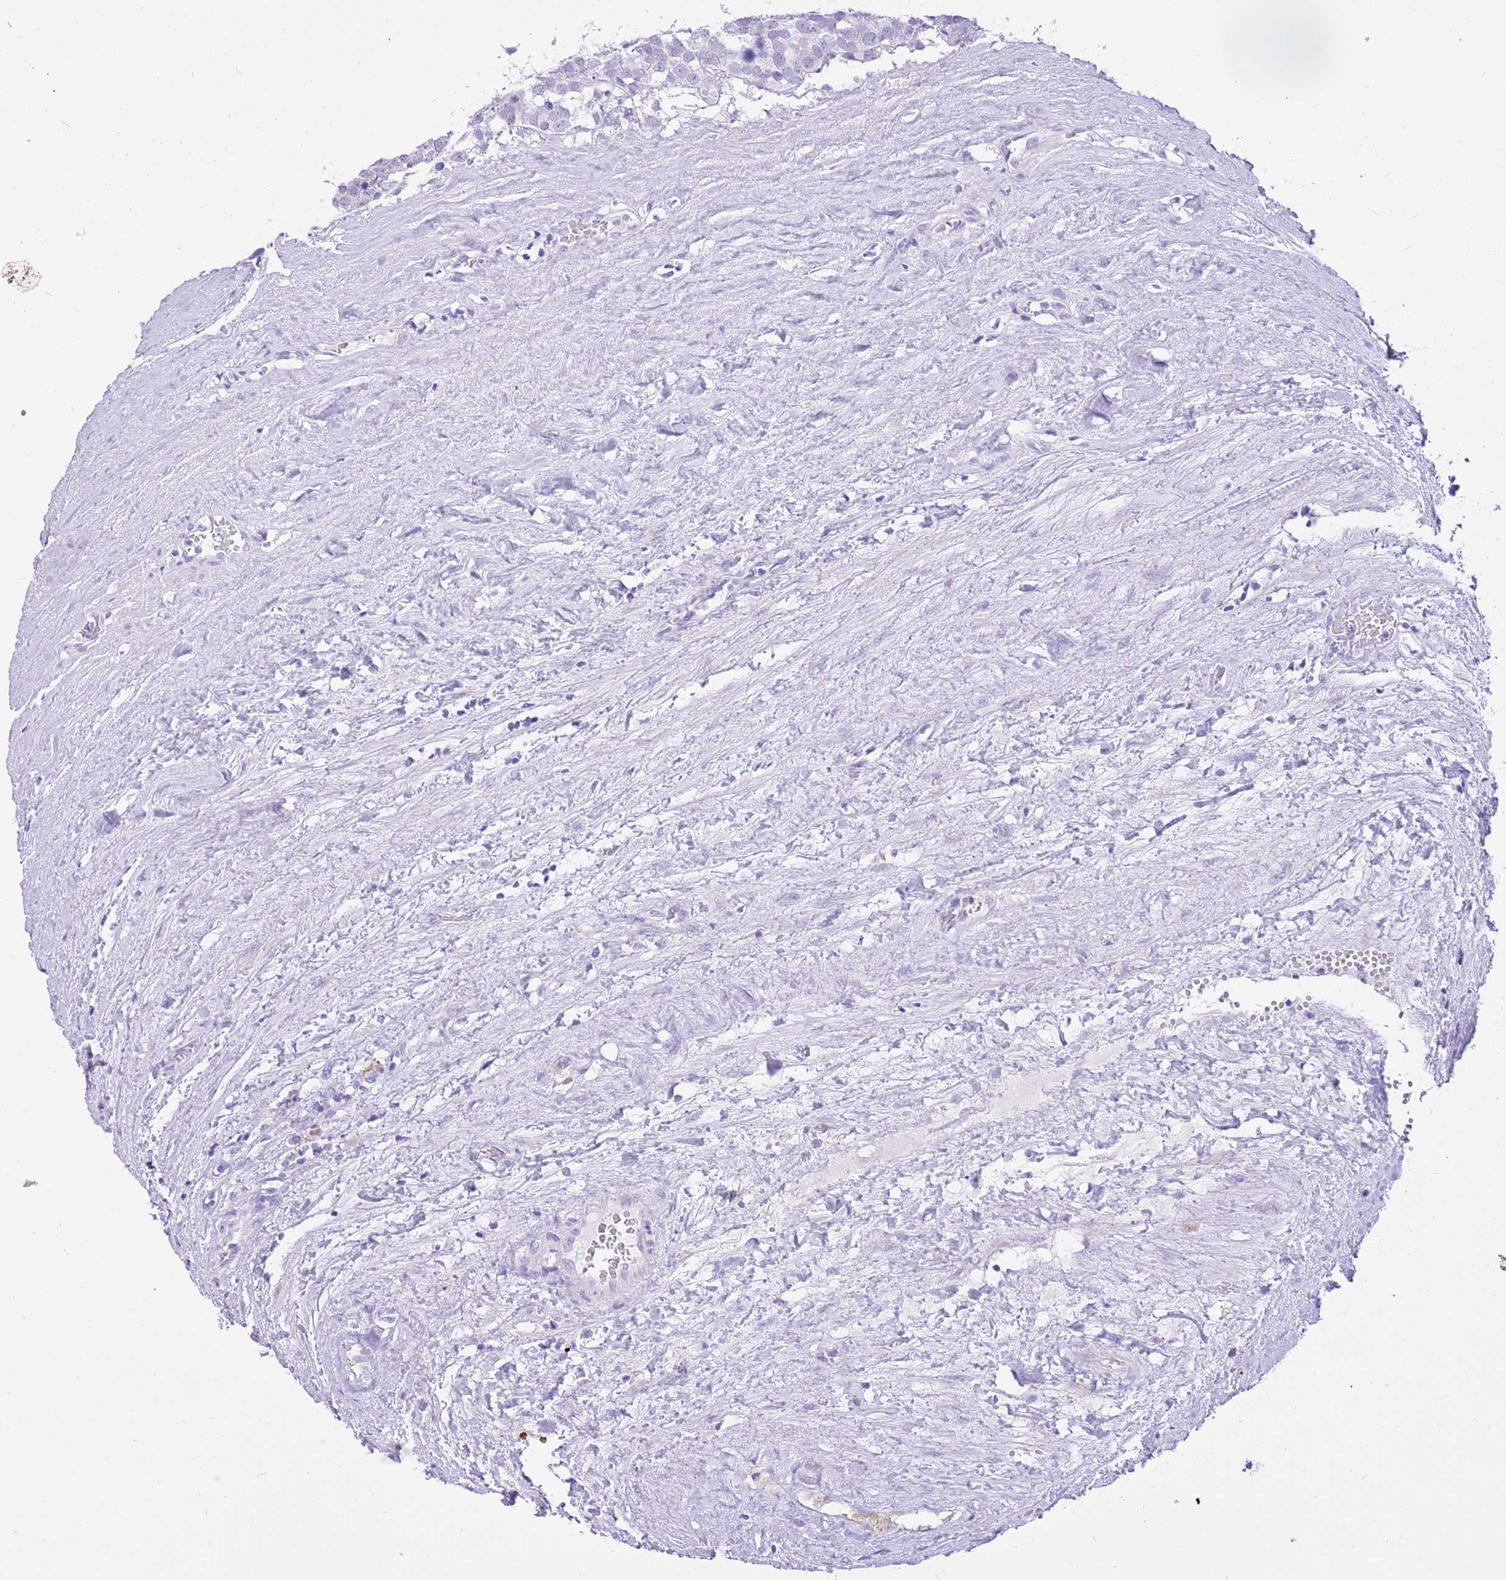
{"staining": {"intensity": "negative", "quantity": "none", "location": "none"}, "tissue": "testis cancer", "cell_type": "Tumor cells", "image_type": "cancer", "snomed": [{"axis": "morphology", "description": "Seminoma, NOS"}, {"axis": "topography", "description": "Testis"}], "caption": "Immunohistochemistry of testis seminoma demonstrates no staining in tumor cells. The staining was performed using DAB (3,3'-diaminobenzidine) to visualize the protein expression in brown, while the nuclei were stained in blue with hematoxylin (Magnification: 20x).", "gene": "R3HDM4", "patient": {"sex": "male", "age": 71}}